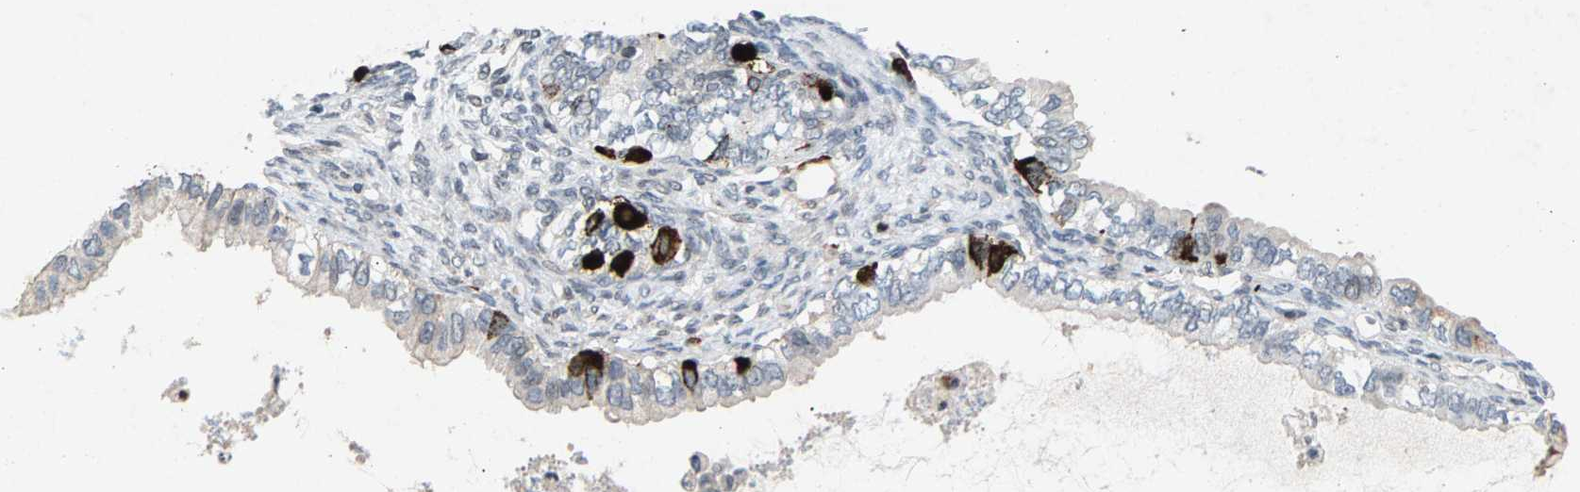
{"staining": {"intensity": "strong", "quantity": "<25%", "location": "cytoplasmic/membranous"}, "tissue": "ovarian cancer", "cell_type": "Tumor cells", "image_type": "cancer", "snomed": [{"axis": "morphology", "description": "Cystadenocarcinoma, mucinous, NOS"}, {"axis": "topography", "description": "Ovary"}], "caption": "Protein analysis of ovarian mucinous cystadenocarcinoma tissue displays strong cytoplasmic/membranous expression in approximately <25% of tumor cells.", "gene": "ZPR1", "patient": {"sex": "female", "age": 80}}